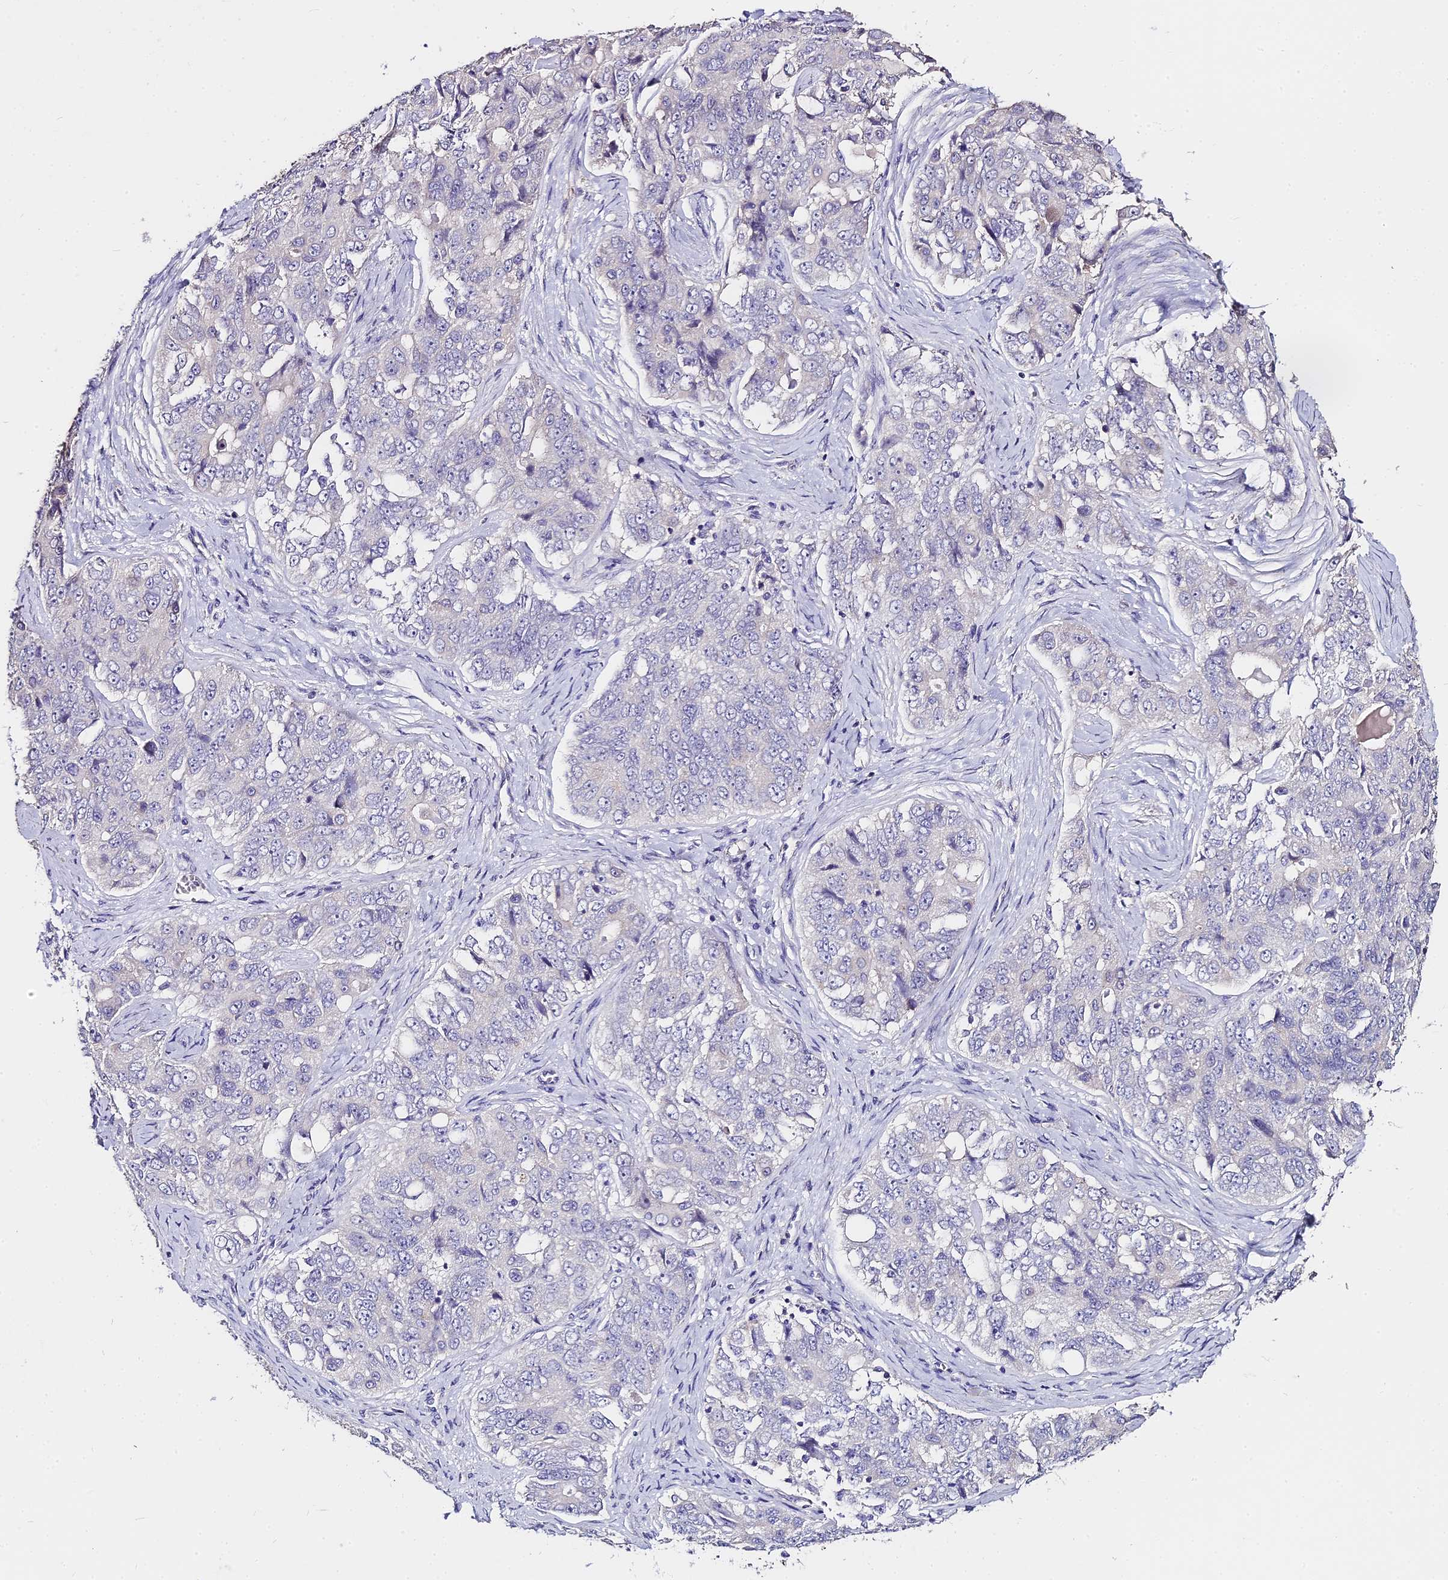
{"staining": {"intensity": "negative", "quantity": "none", "location": "none"}, "tissue": "ovarian cancer", "cell_type": "Tumor cells", "image_type": "cancer", "snomed": [{"axis": "morphology", "description": "Carcinoma, endometroid"}, {"axis": "topography", "description": "Ovary"}], "caption": "The image reveals no staining of tumor cells in endometroid carcinoma (ovarian).", "gene": "GLYAT", "patient": {"sex": "female", "age": 51}}